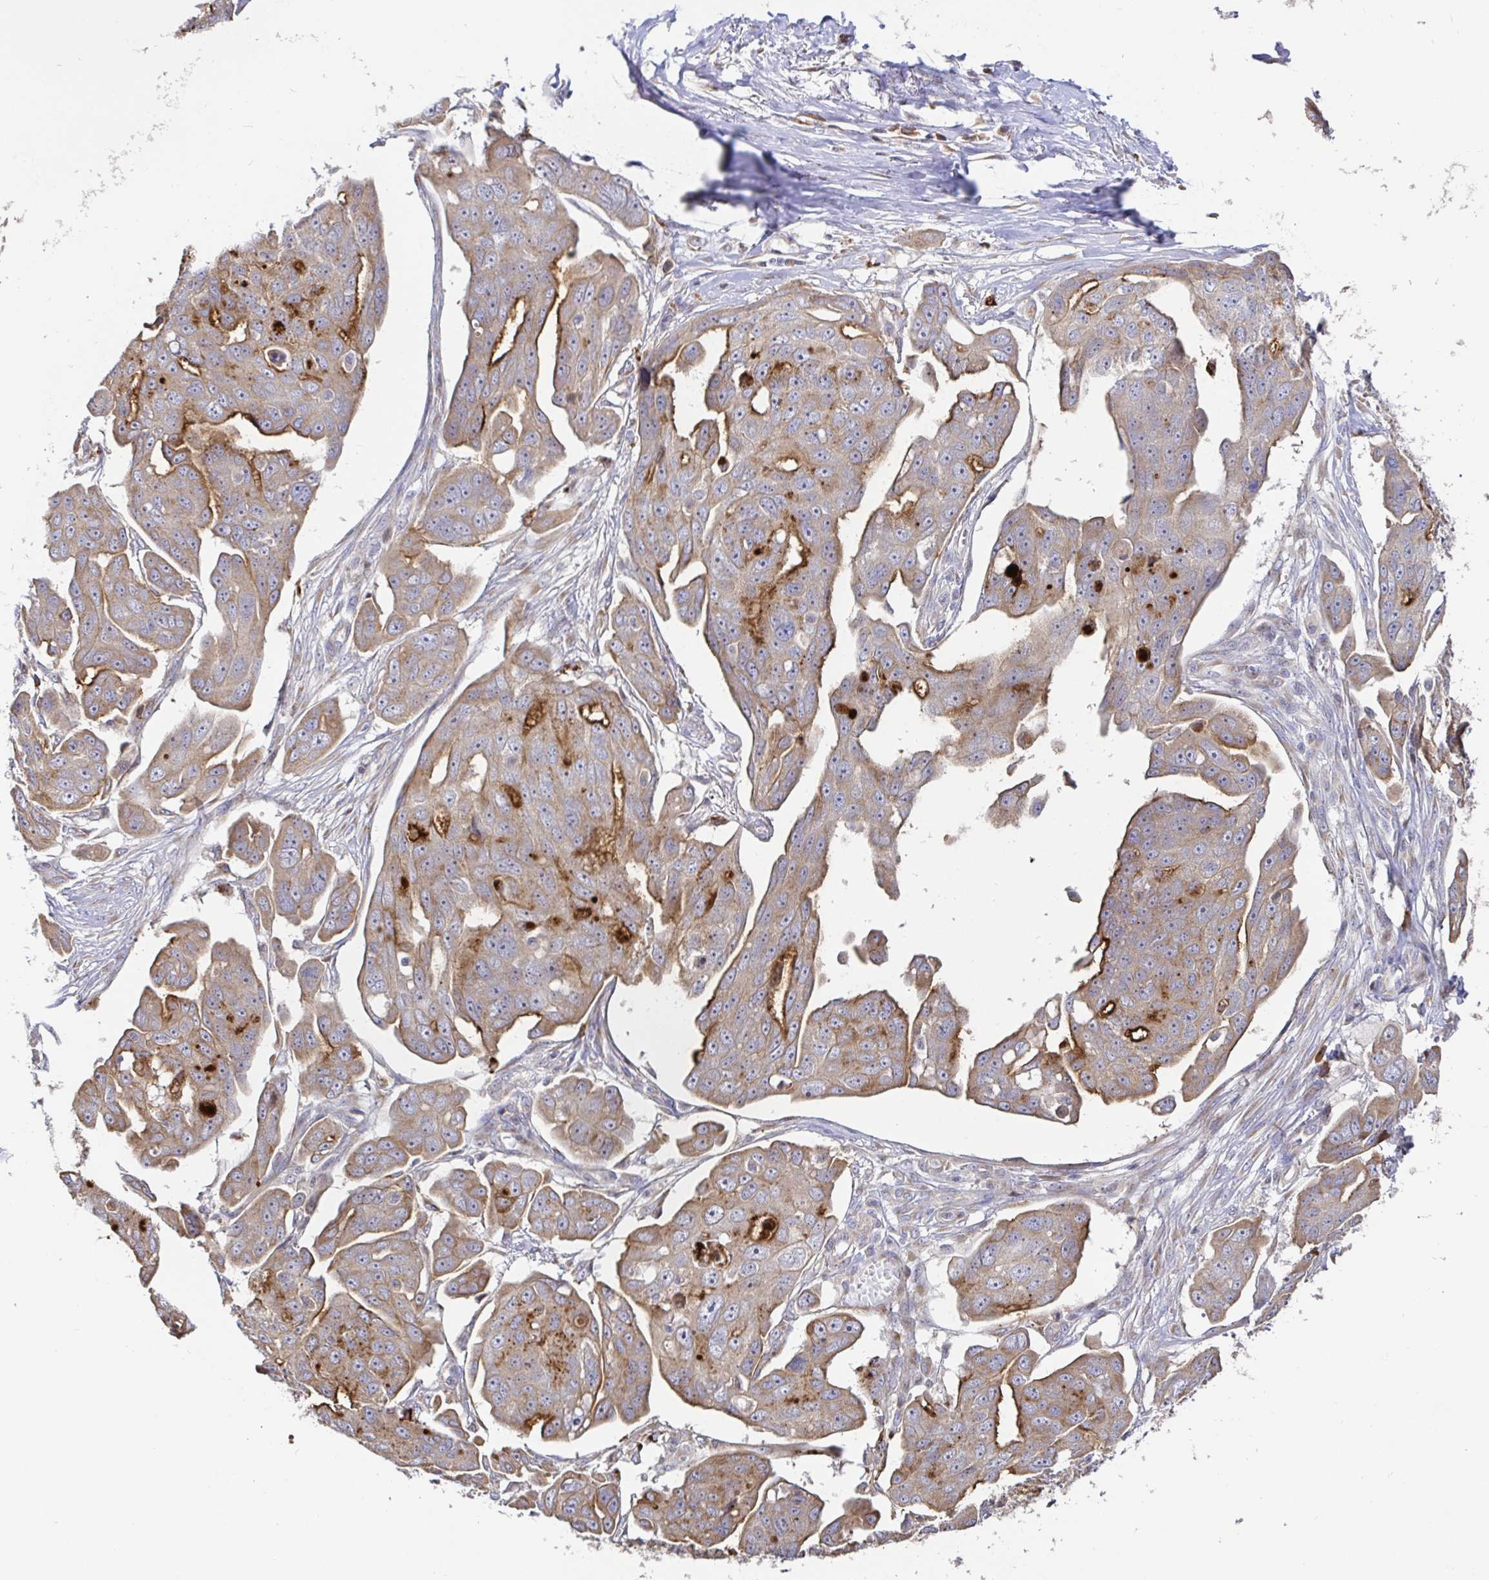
{"staining": {"intensity": "weak", "quantity": ">75%", "location": "cytoplasmic/membranous"}, "tissue": "ovarian cancer", "cell_type": "Tumor cells", "image_type": "cancer", "snomed": [{"axis": "morphology", "description": "Carcinoma, endometroid"}, {"axis": "topography", "description": "Ovary"}], "caption": "IHC photomicrograph of neoplastic tissue: human endometroid carcinoma (ovarian) stained using immunohistochemistry (IHC) displays low levels of weak protein expression localized specifically in the cytoplasmic/membranous of tumor cells, appearing as a cytoplasmic/membranous brown color.", "gene": "ELP1", "patient": {"sex": "female", "age": 70}}